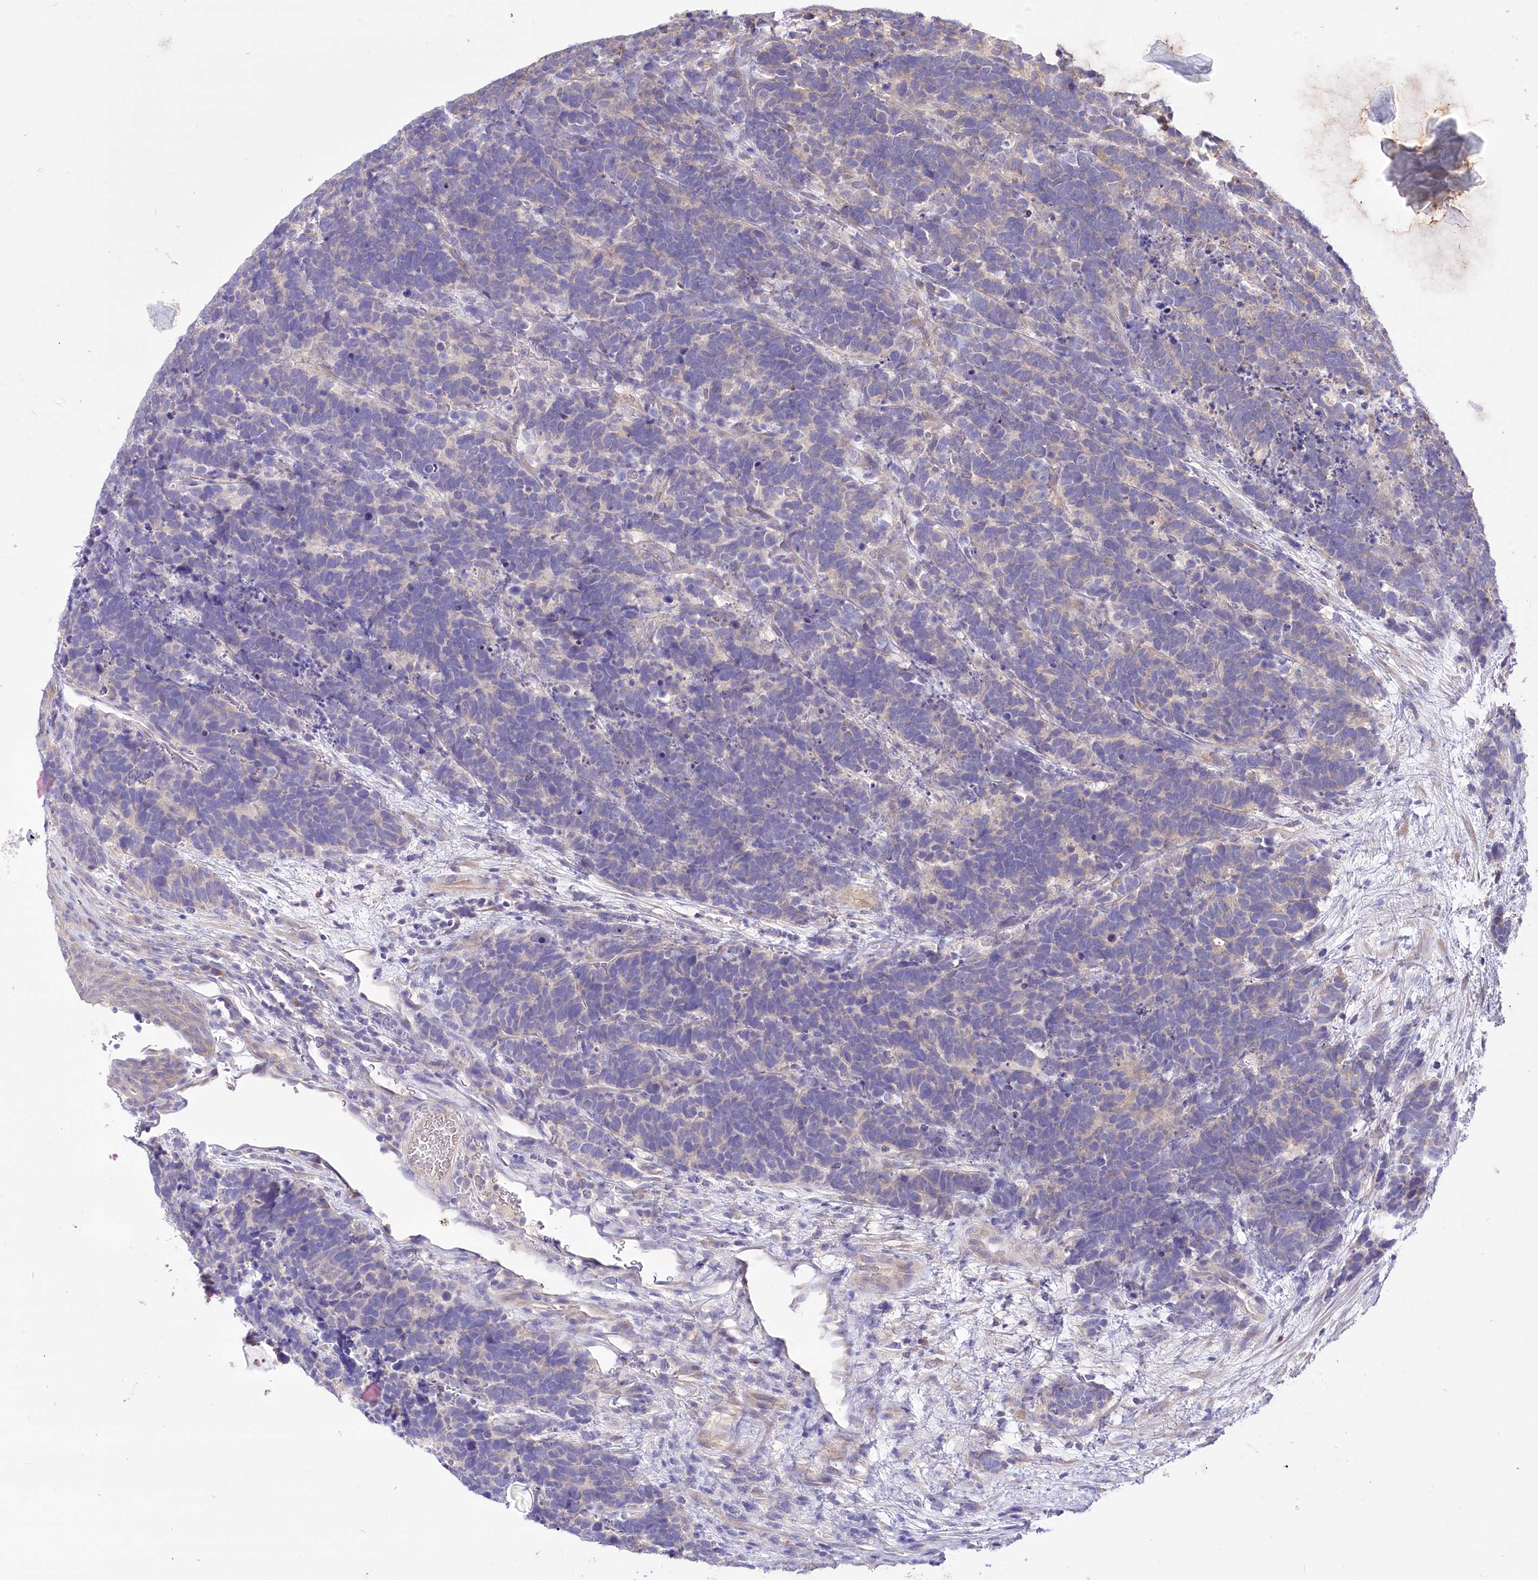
{"staining": {"intensity": "negative", "quantity": "none", "location": "none"}, "tissue": "carcinoid", "cell_type": "Tumor cells", "image_type": "cancer", "snomed": [{"axis": "morphology", "description": "Carcinoma, NOS"}, {"axis": "morphology", "description": "Carcinoid, malignant, NOS"}, {"axis": "topography", "description": "Urinary bladder"}], "caption": "This is an immunohistochemistry (IHC) image of malignant carcinoid. There is no positivity in tumor cells.", "gene": "PBLD", "patient": {"sex": "male", "age": 57}}